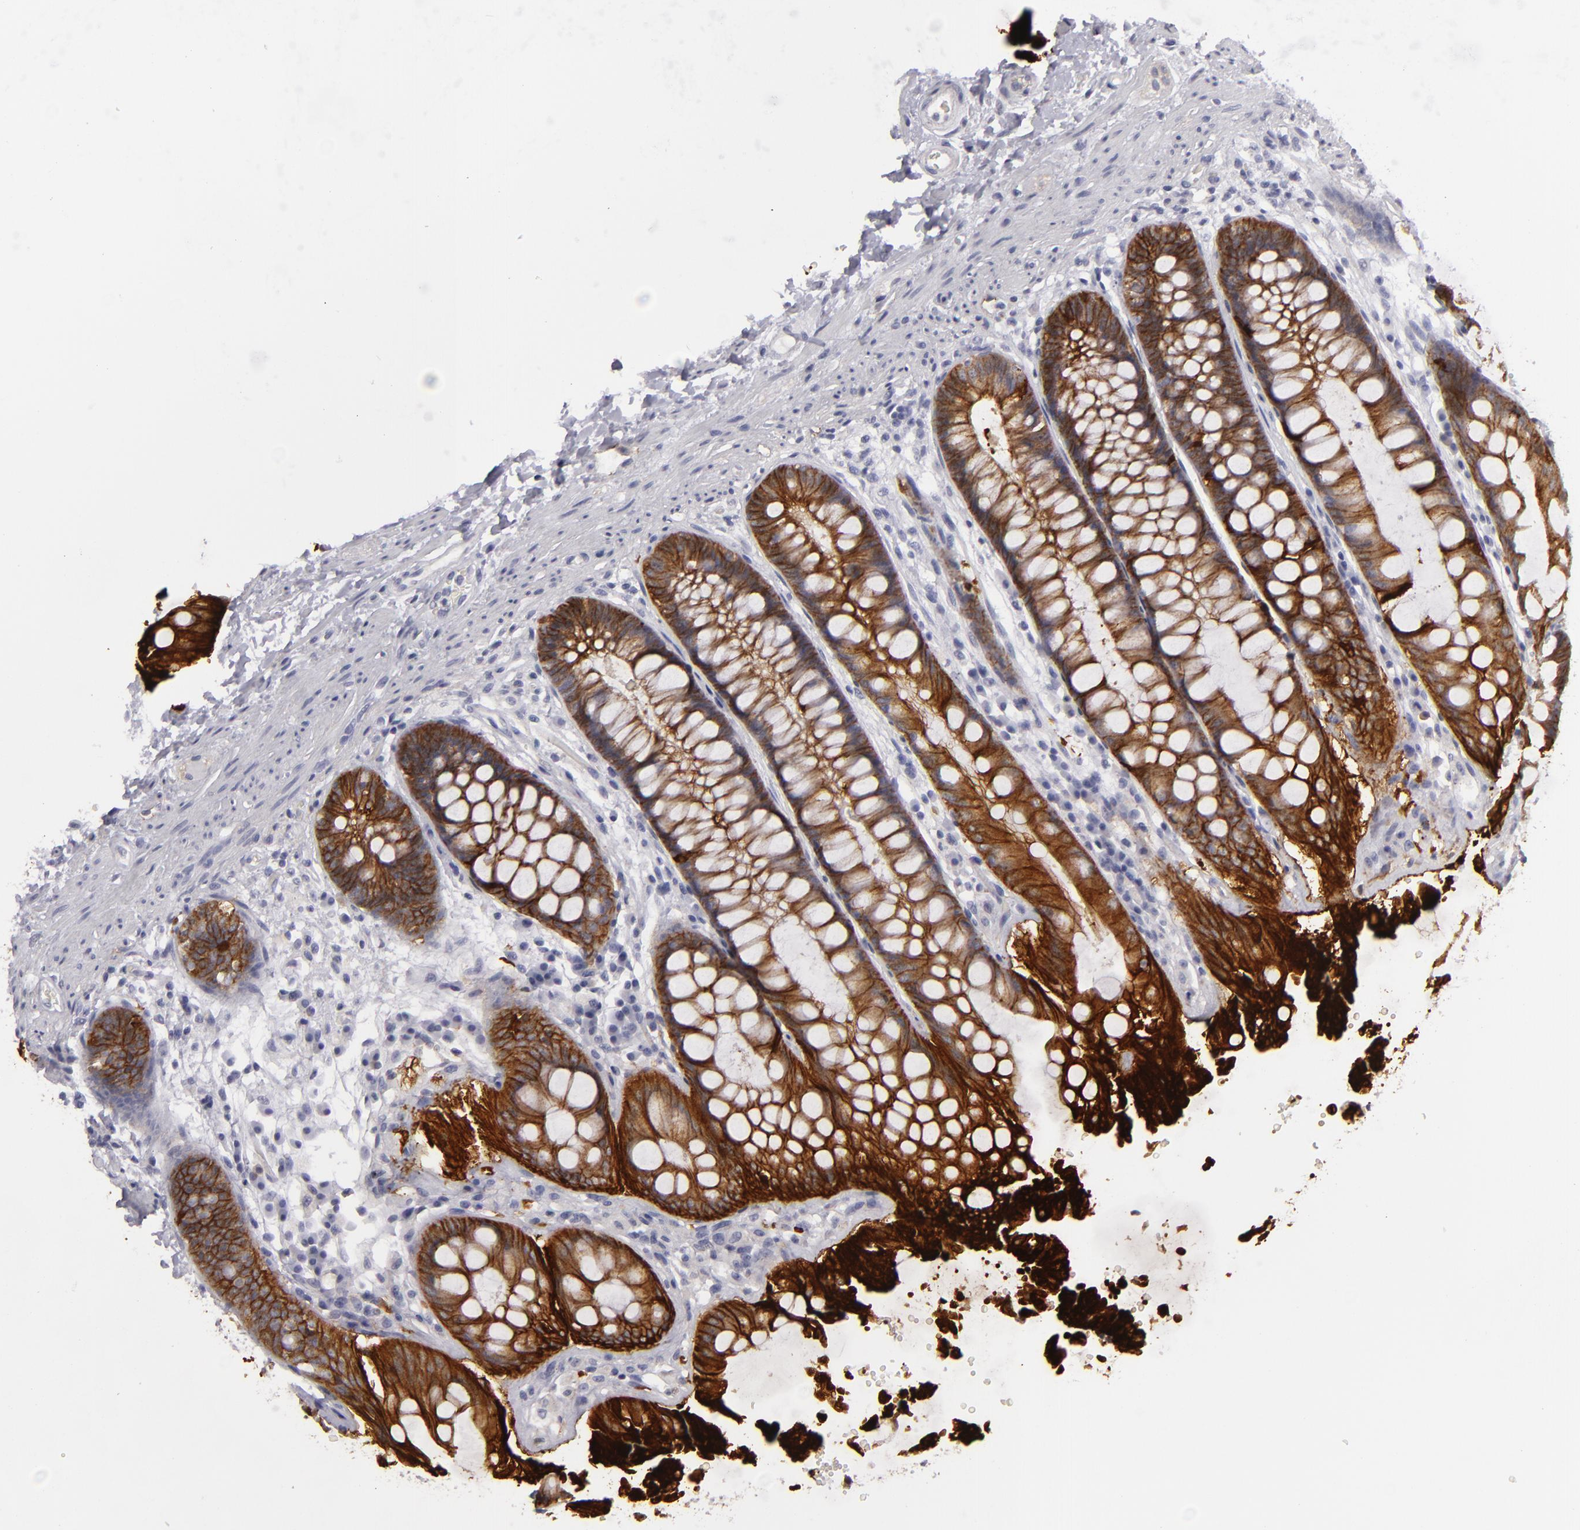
{"staining": {"intensity": "strong", "quantity": ">75%", "location": "cytoplasmic/membranous"}, "tissue": "rectum", "cell_type": "Glandular cells", "image_type": "normal", "snomed": [{"axis": "morphology", "description": "Normal tissue, NOS"}, {"axis": "topography", "description": "Rectum"}], "caption": "Strong cytoplasmic/membranous staining is identified in about >75% of glandular cells in benign rectum.", "gene": "JUP", "patient": {"sex": "female", "age": 46}}